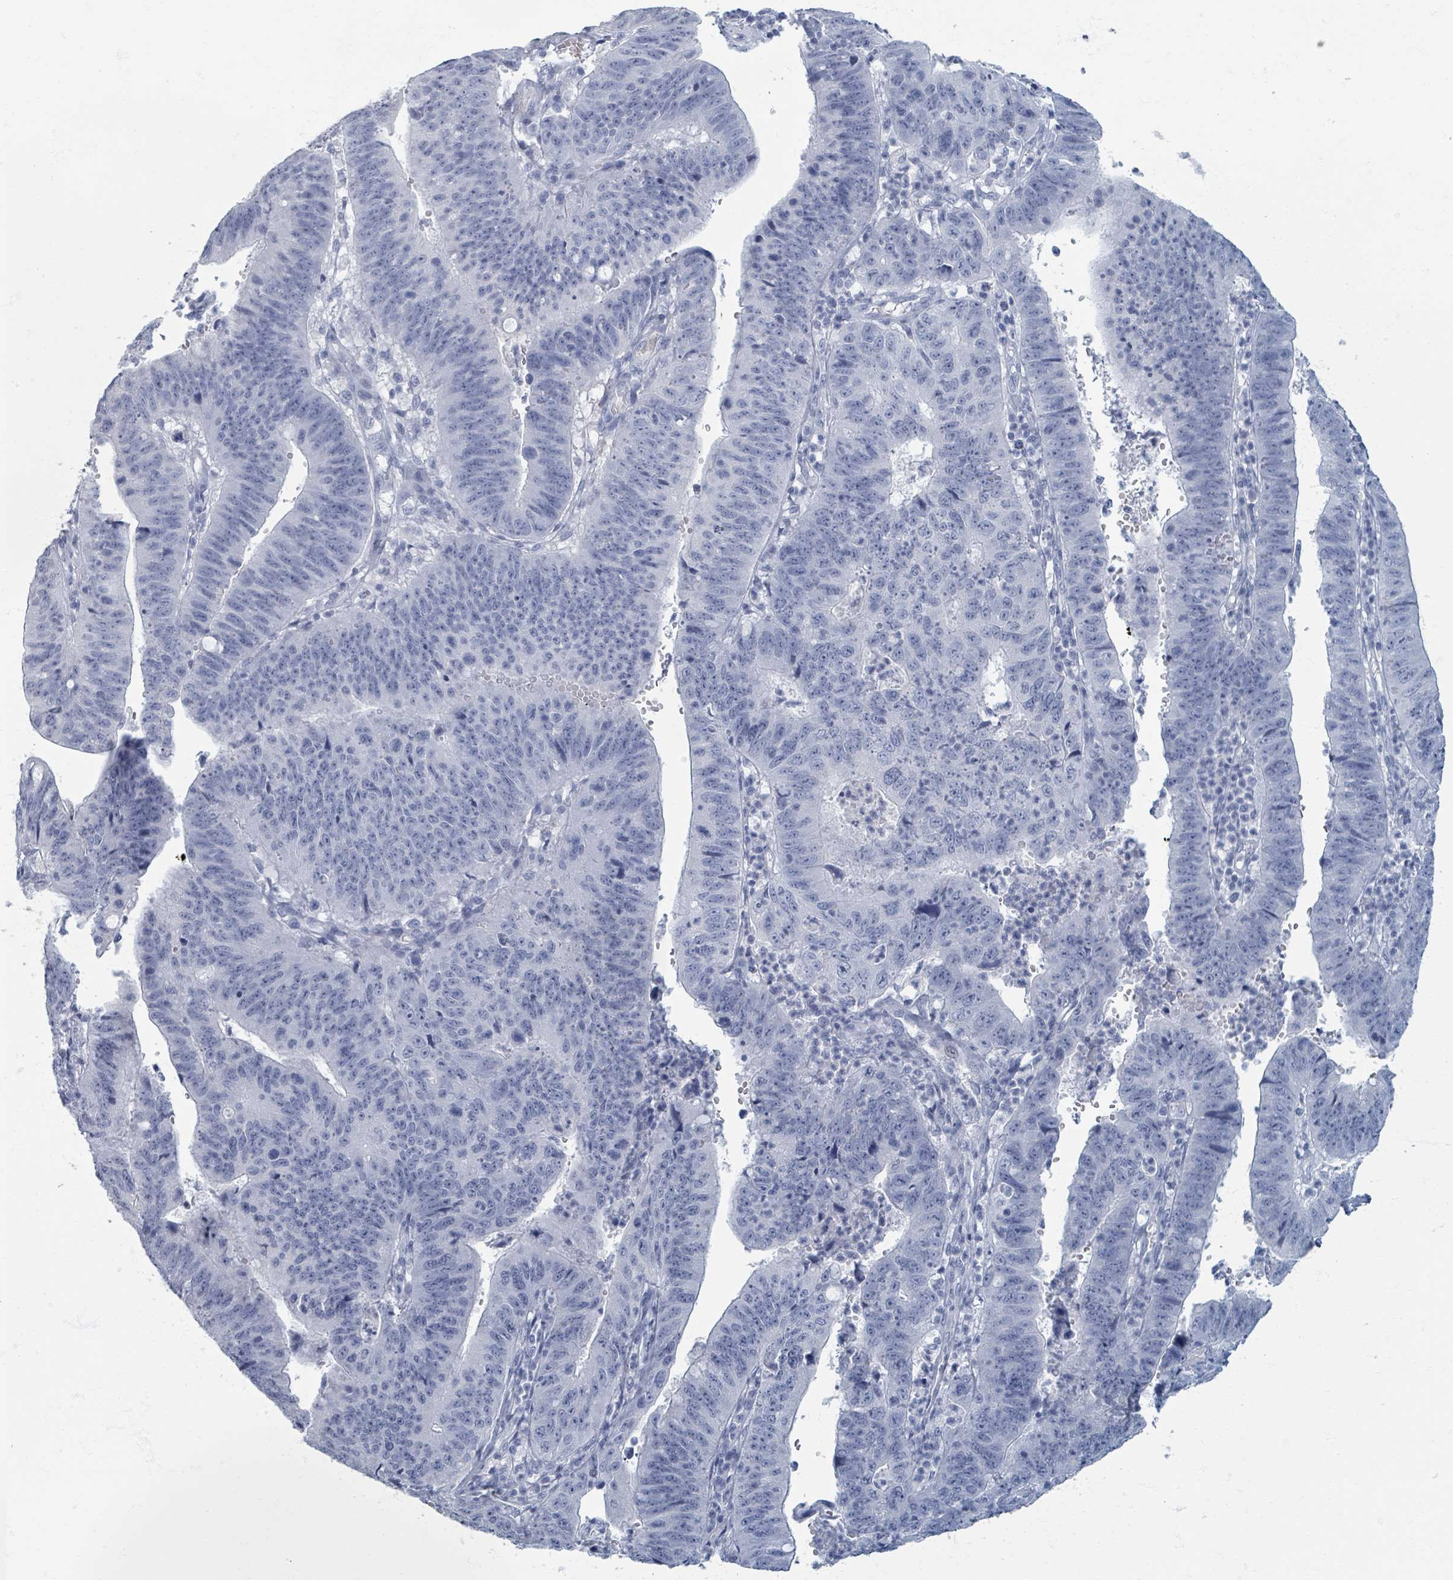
{"staining": {"intensity": "negative", "quantity": "none", "location": "none"}, "tissue": "stomach cancer", "cell_type": "Tumor cells", "image_type": "cancer", "snomed": [{"axis": "morphology", "description": "Adenocarcinoma, NOS"}, {"axis": "topography", "description": "Stomach"}], "caption": "Immunohistochemistry histopathology image of stomach cancer stained for a protein (brown), which displays no staining in tumor cells.", "gene": "TAS2R1", "patient": {"sex": "male", "age": 59}}